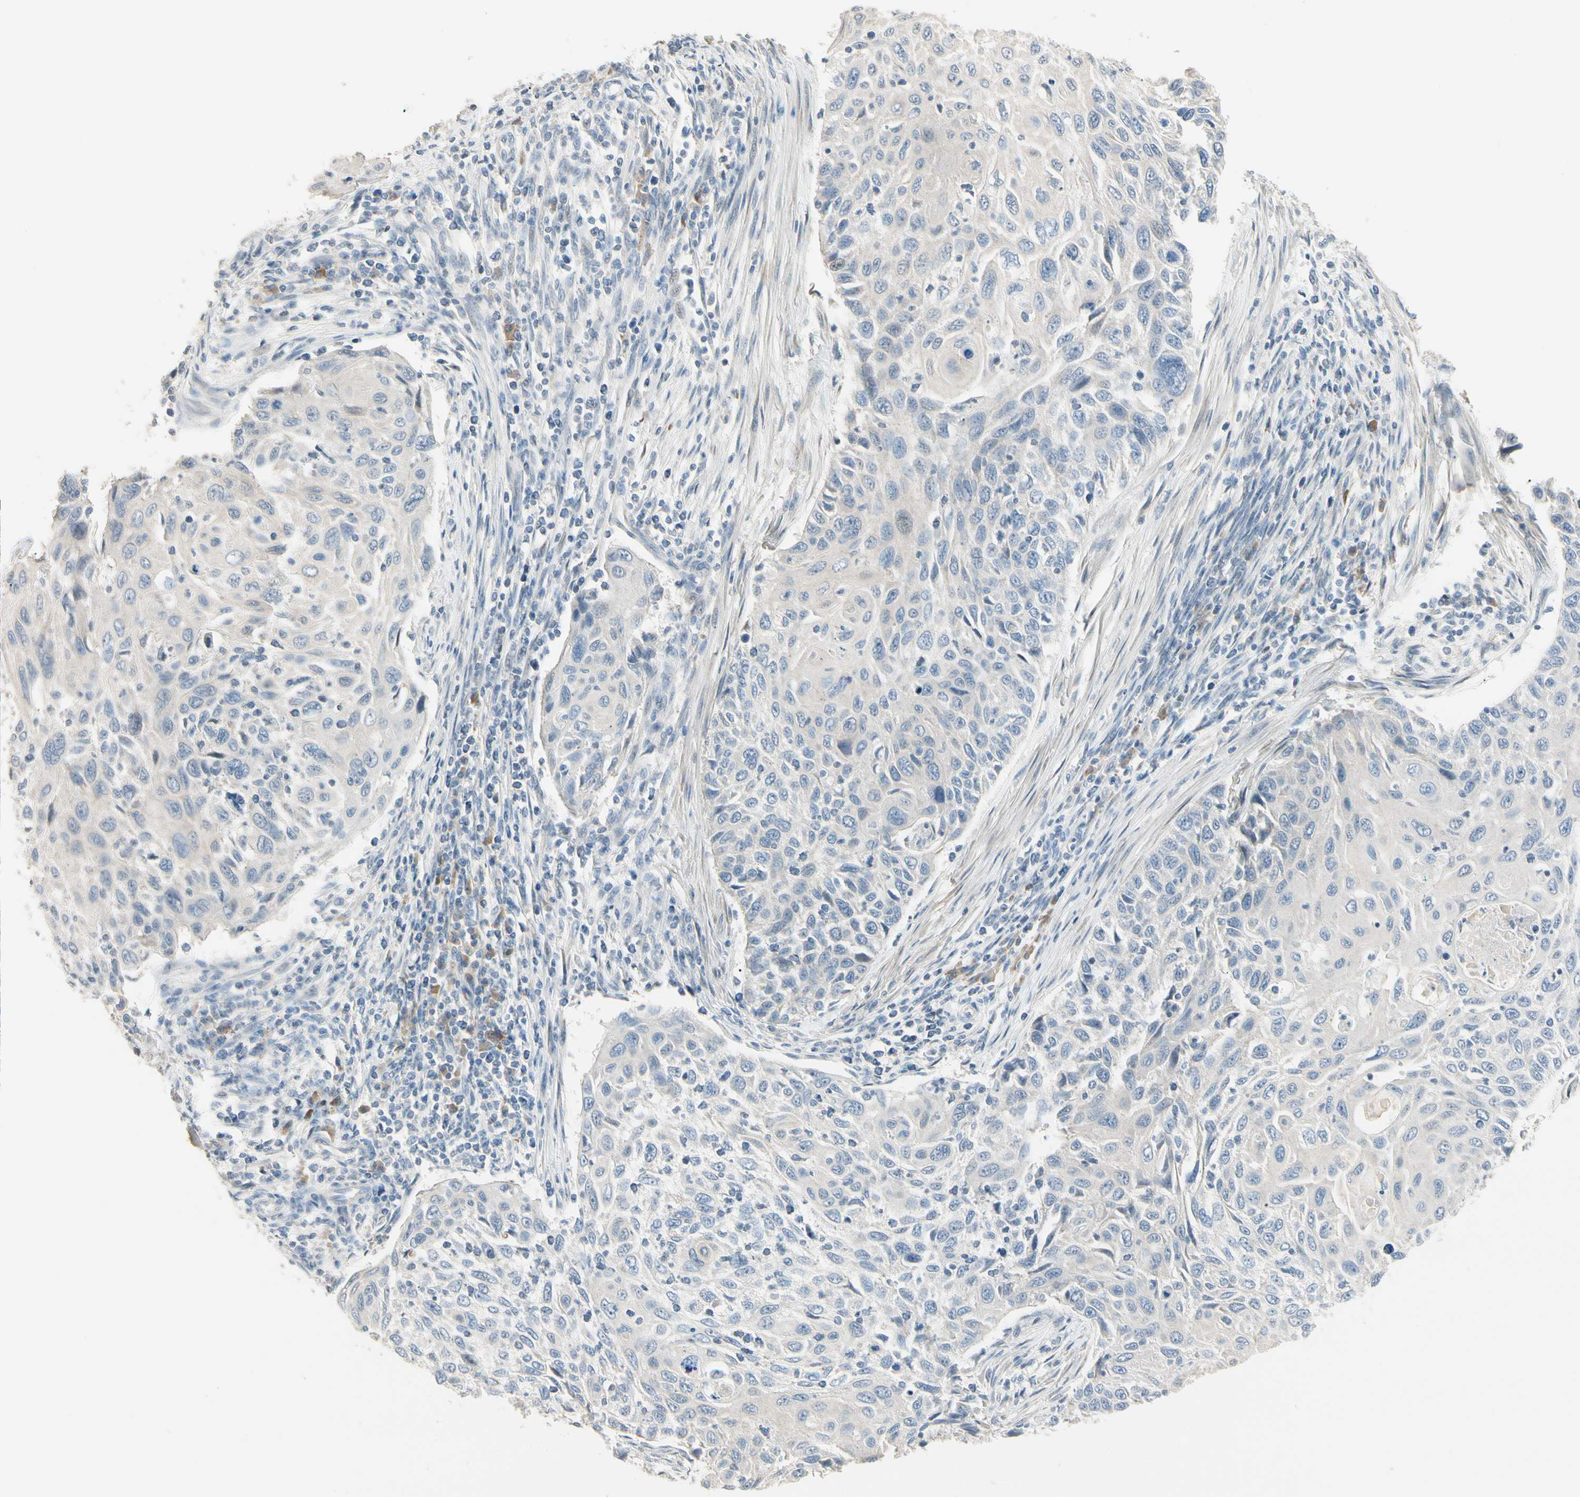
{"staining": {"intensity": "negative", "quantity": "none", "location": "none"}, "tissue": "cervical cancer", "cell_type": "Tumor cells", "image_type": "cancer", "snomed": [{"axis": "morphology", "description": "Squamous cell carcinoma, NOS"}, {"axis": "topography", "description": "Cervix"}], "caption": "DAB (3,3'-diaminobenzidine) immunohistochemical staining of human squamous cell carcinoma (cervical) displays no significant expression in tumor cells.", "gene": "GNE", "patient": {"sex": "female", "age": 70}}